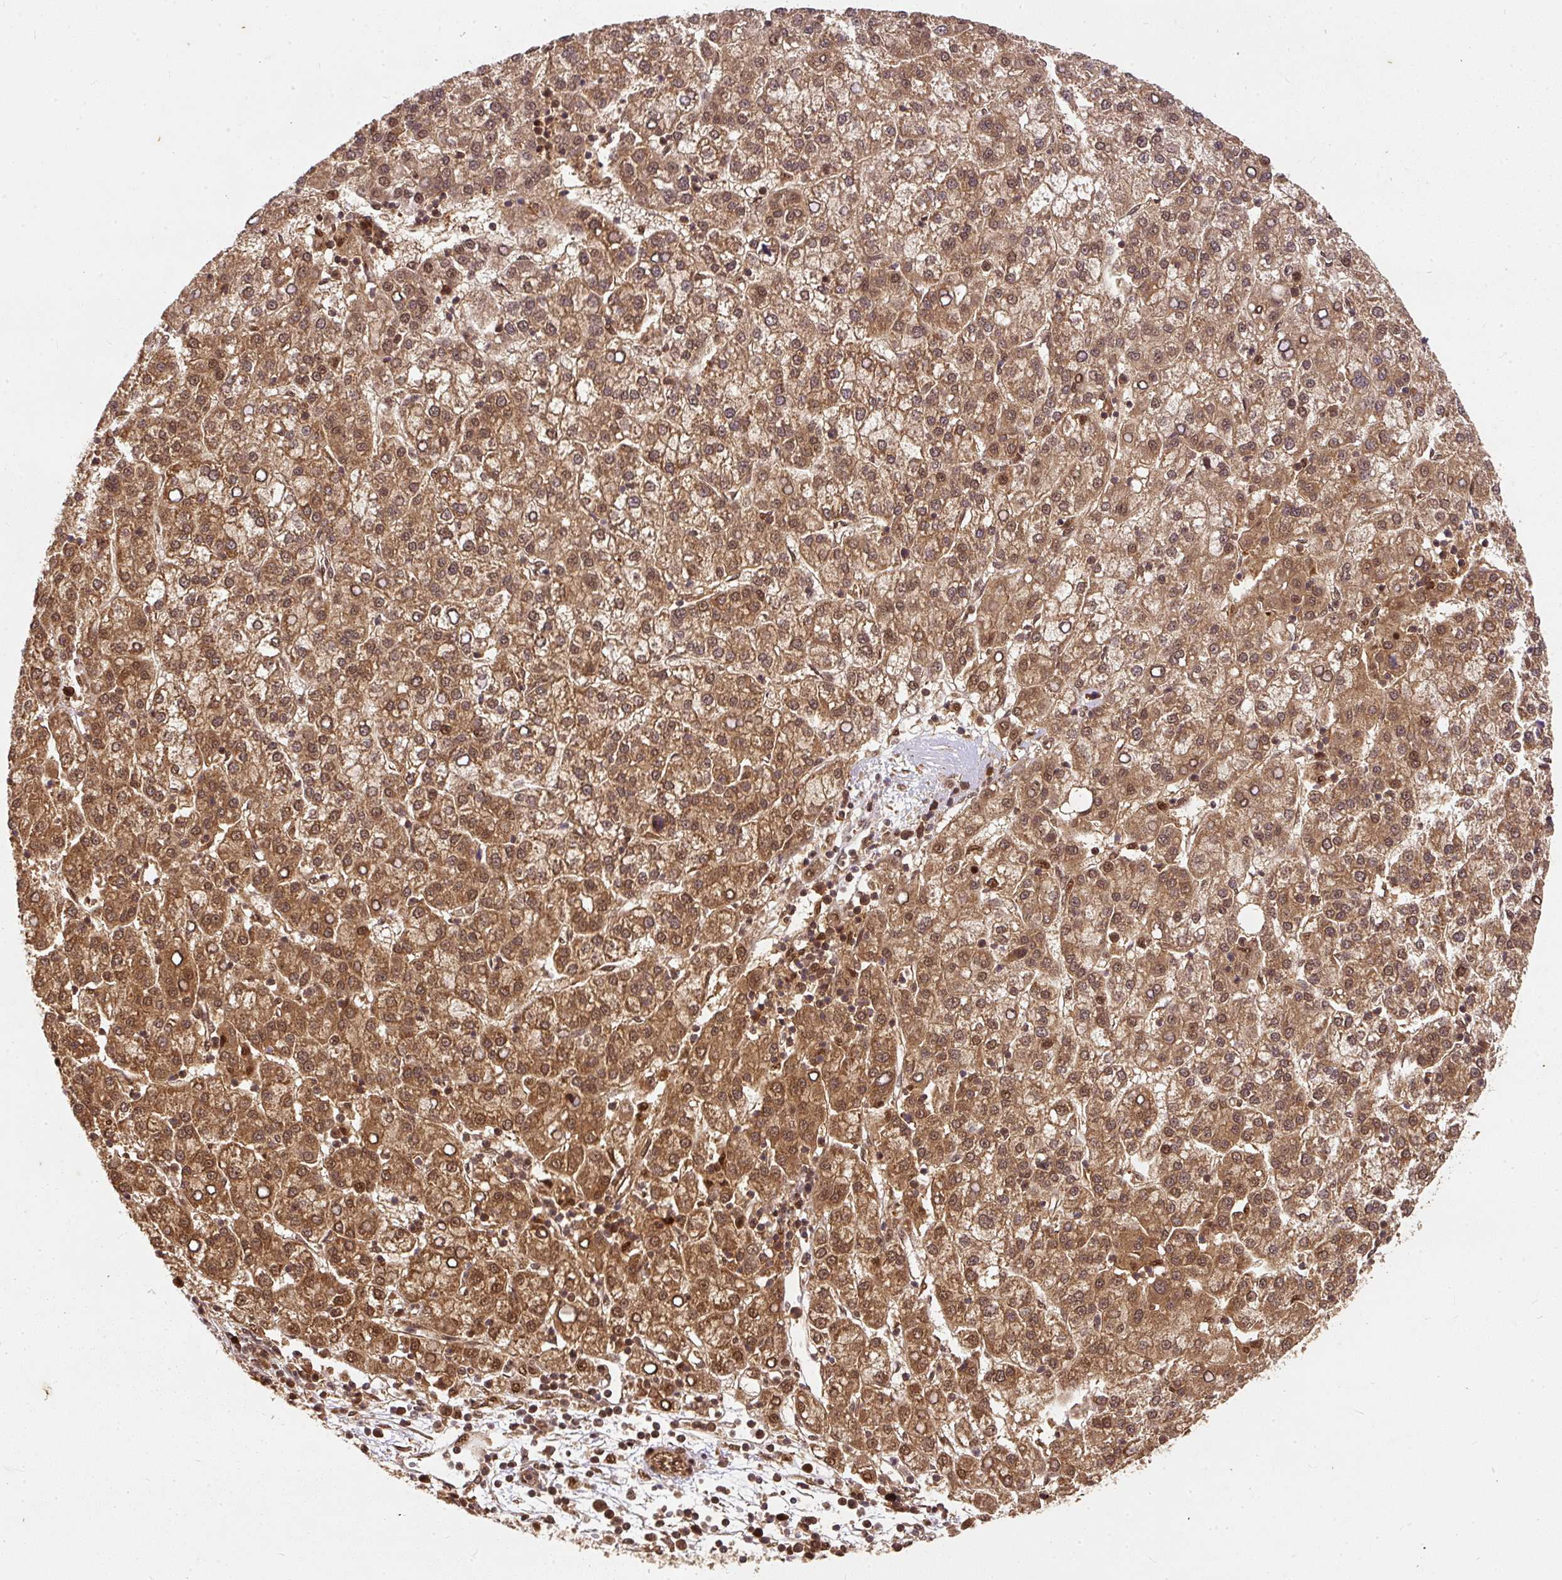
{"staining": {"intensity": "moderate", "quantity": ">75%", "location": "cytoplasmic/membranous,nuclear"}, "tissue": "liver cancer", "cell_type": "Tumor cells", "image_type": "cancer", "snomed": [{"axis": "morphology", "description": "Carcinoma, Hepatocellular, NOS"}, {"axis": "topography", "description": "Liver"}], "caption": "Immunohistochemical staining of human hepatocellular carcinoma (liver) demonstrates medium levels of moderate cytoplasmic/membranous and nuclear protein staining in about >75% of tumor cells.", "gene": "PSMD1", "patient": {"sex": "female", "age": 58}}